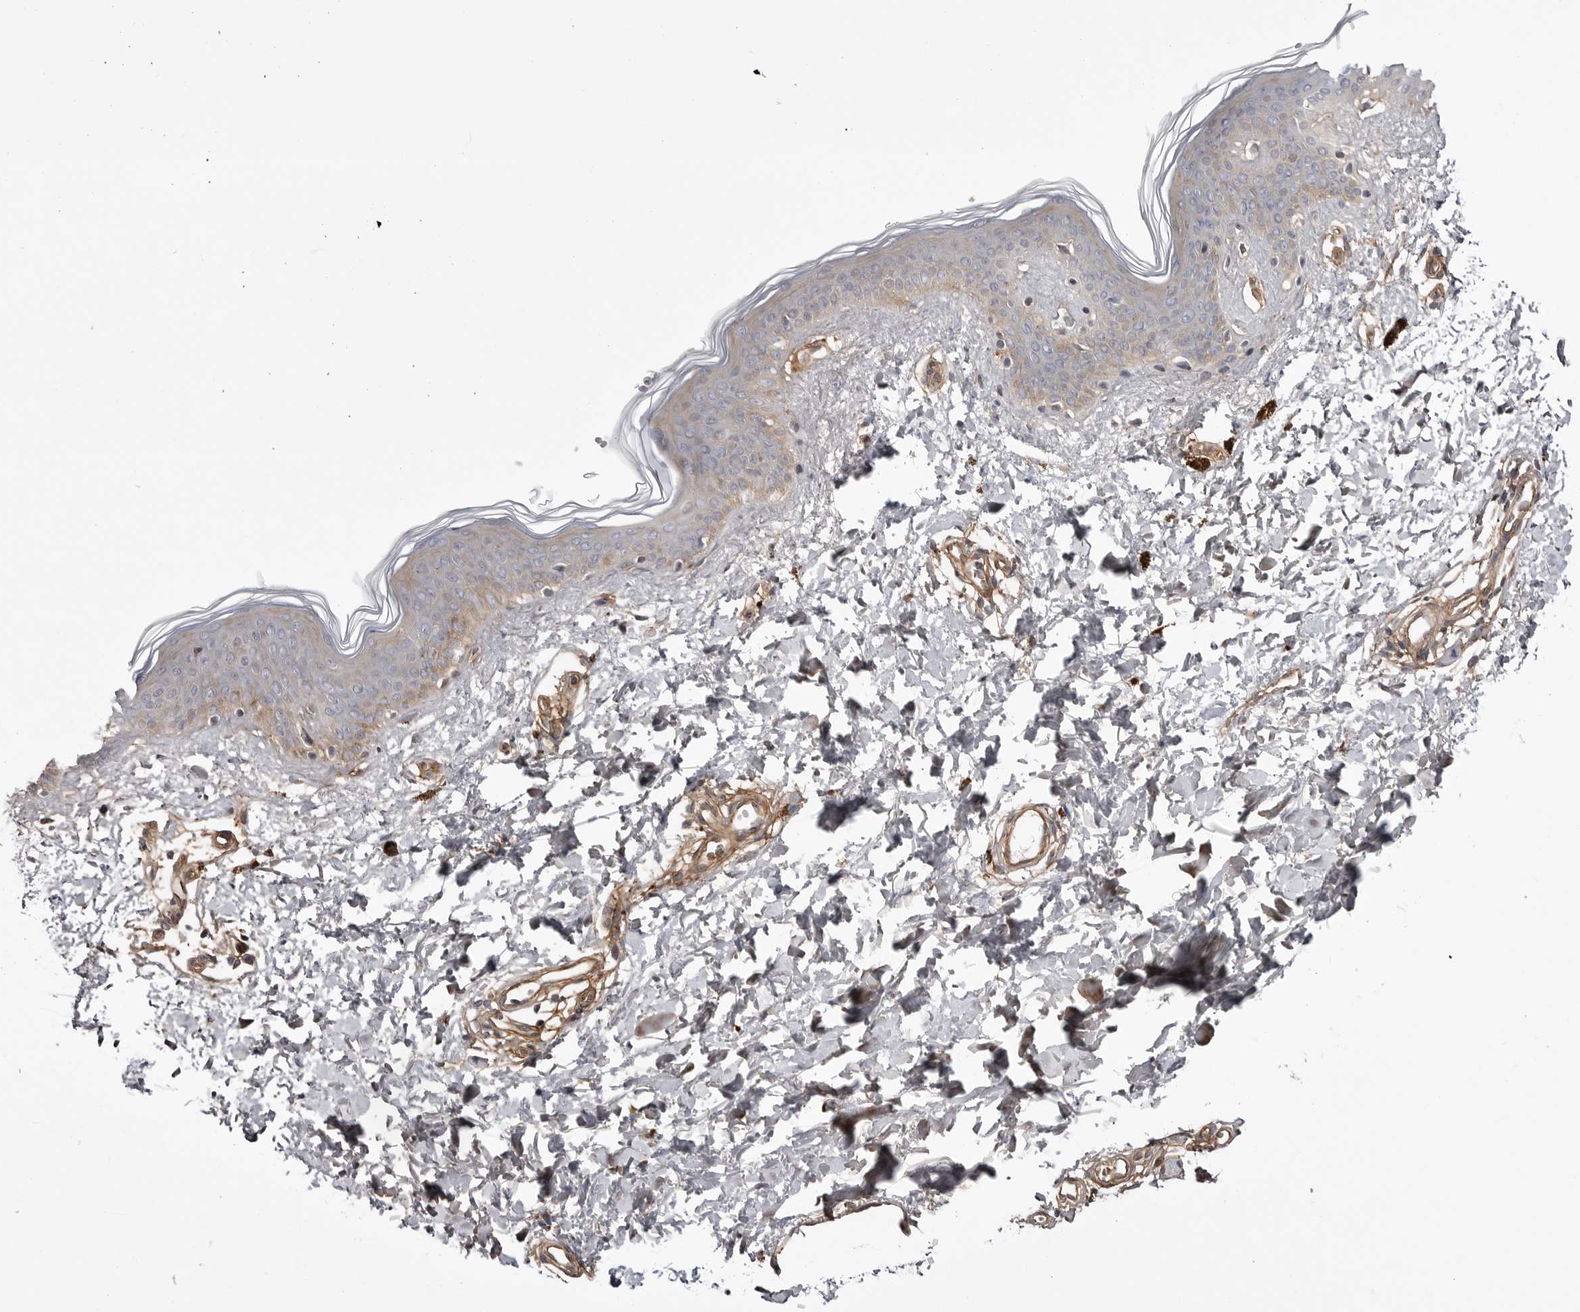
{"staining": {"intensity": "moderate", "quantity": ">75%", "location": "cytoplasmic/membranous"}, "tissue": "skin", "cell_type": "Fibroblasts", "image_type": "normal", "snomed": [{"axis": "morphology", "description": "Normal tissue, NOS"}, {"axis": "topography", "description": "Skin"}], "caption": "Skin stained for a protein (brown) displays moderate cytoplasmic/membranous positive positivity in approximately >75% of fibroblasts.", "gene": "ARL5A", "patient": {"sex": "female", "age": 46}}